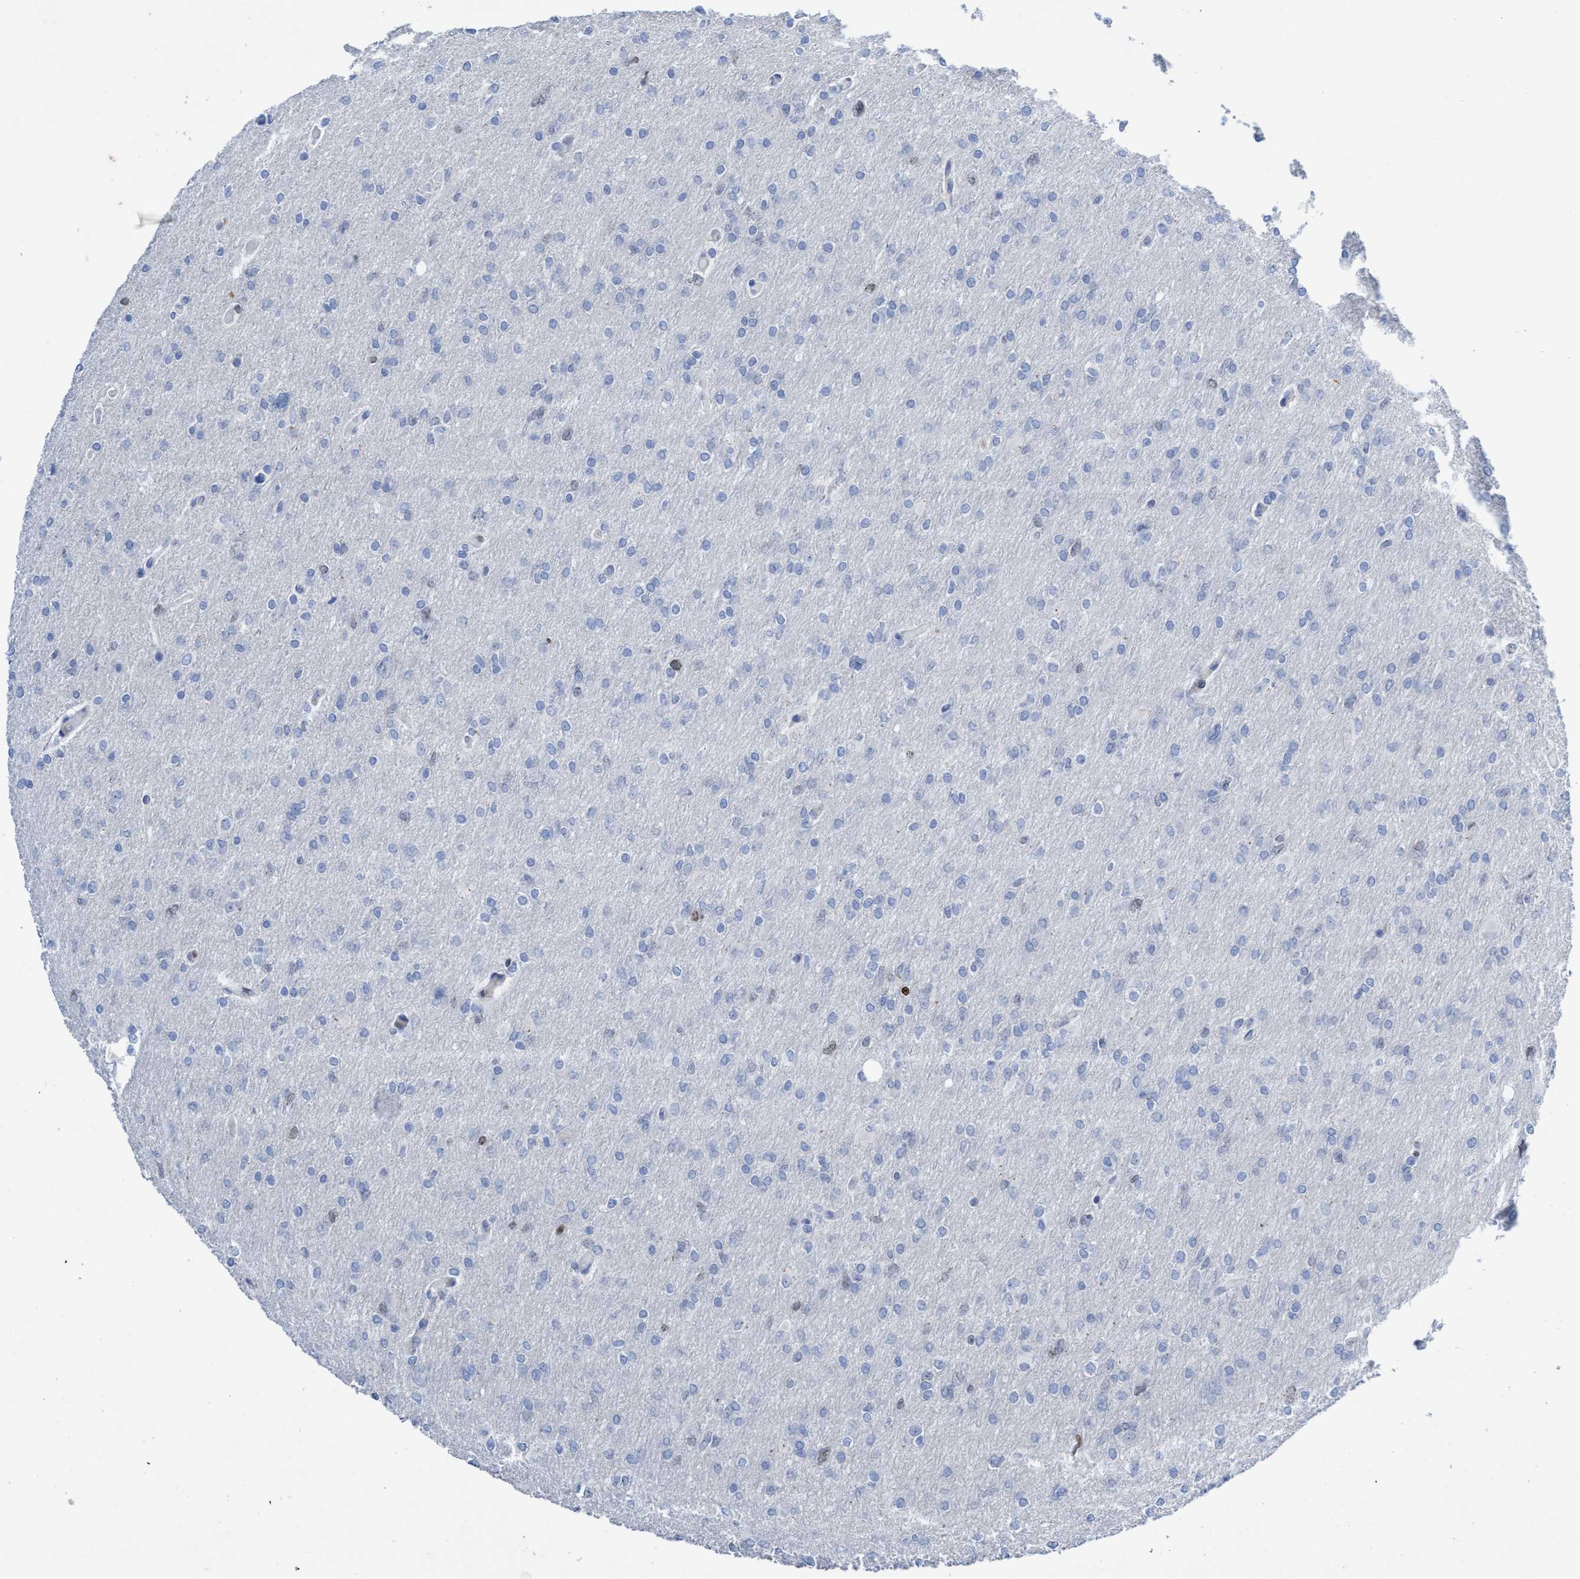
{"staining": {"intensity": "negative", "quantity": "none", "location": "none"}, "tissue": "glioma", "cell_type": "Tumor cells", "image_type": "cancer", "snomed": [{"axis": "morphology", "description": "Glioma, malignant, High grade"}, {"axis": "topography", "description": "Cerebral cortex"}], "caption": "DAB immunohistochemical staining of human malignant glioma (high-grade) displays no significant expression in tumor cells. The staining was performed using DAB to visualize the protein expression in brown, while the nuclei were stained in blue with hematoxylin (Magnification: 20x).", "gene": "CBX2", "patient": {"sex": "female", "age": 36}}